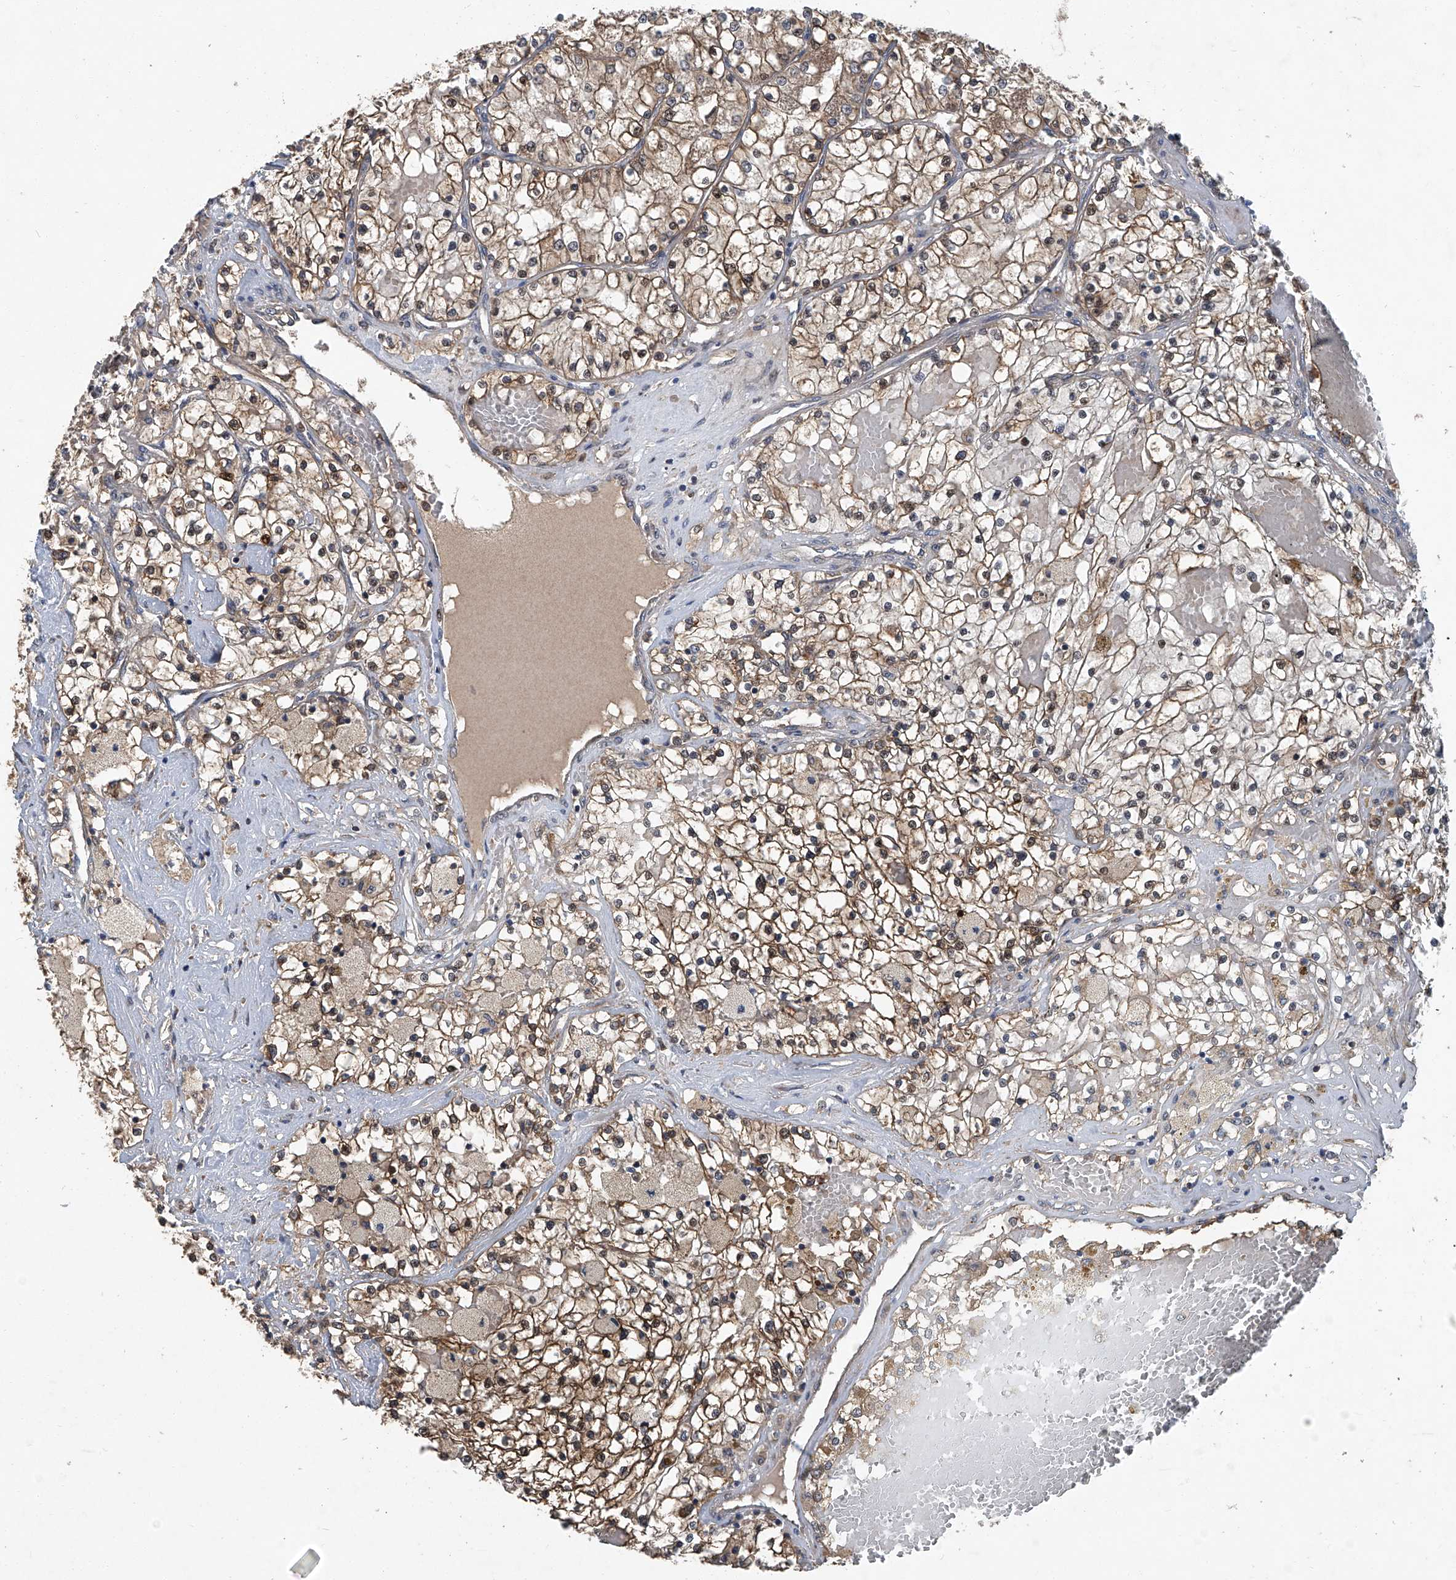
{"staining": {"intensity": "moderate", "quantity": ">75%", "location": "cytoplasmic/membranous,nuclear"}, "tissue": "renal cancer", "cell_type": "Tumor cells", "image_type": "cancer", "snomed": [{"axis": "morphology", "description": "Normal tissue, NOS"}, {"axis": "morphology", "description": "Adenocarcinoma, NOS"}, {"axis": "topography", "description": "Kidney"}], "caption": "Protein positivity by immunohistochemistry (IHC) reveals moderate cytoplasmic/membranous and nuclear staining in about >75% of tumor cells in adenocarcinoma (renal).", "gene": "ANKRD34A", "patient": {"sex": "male", "age": 68}}